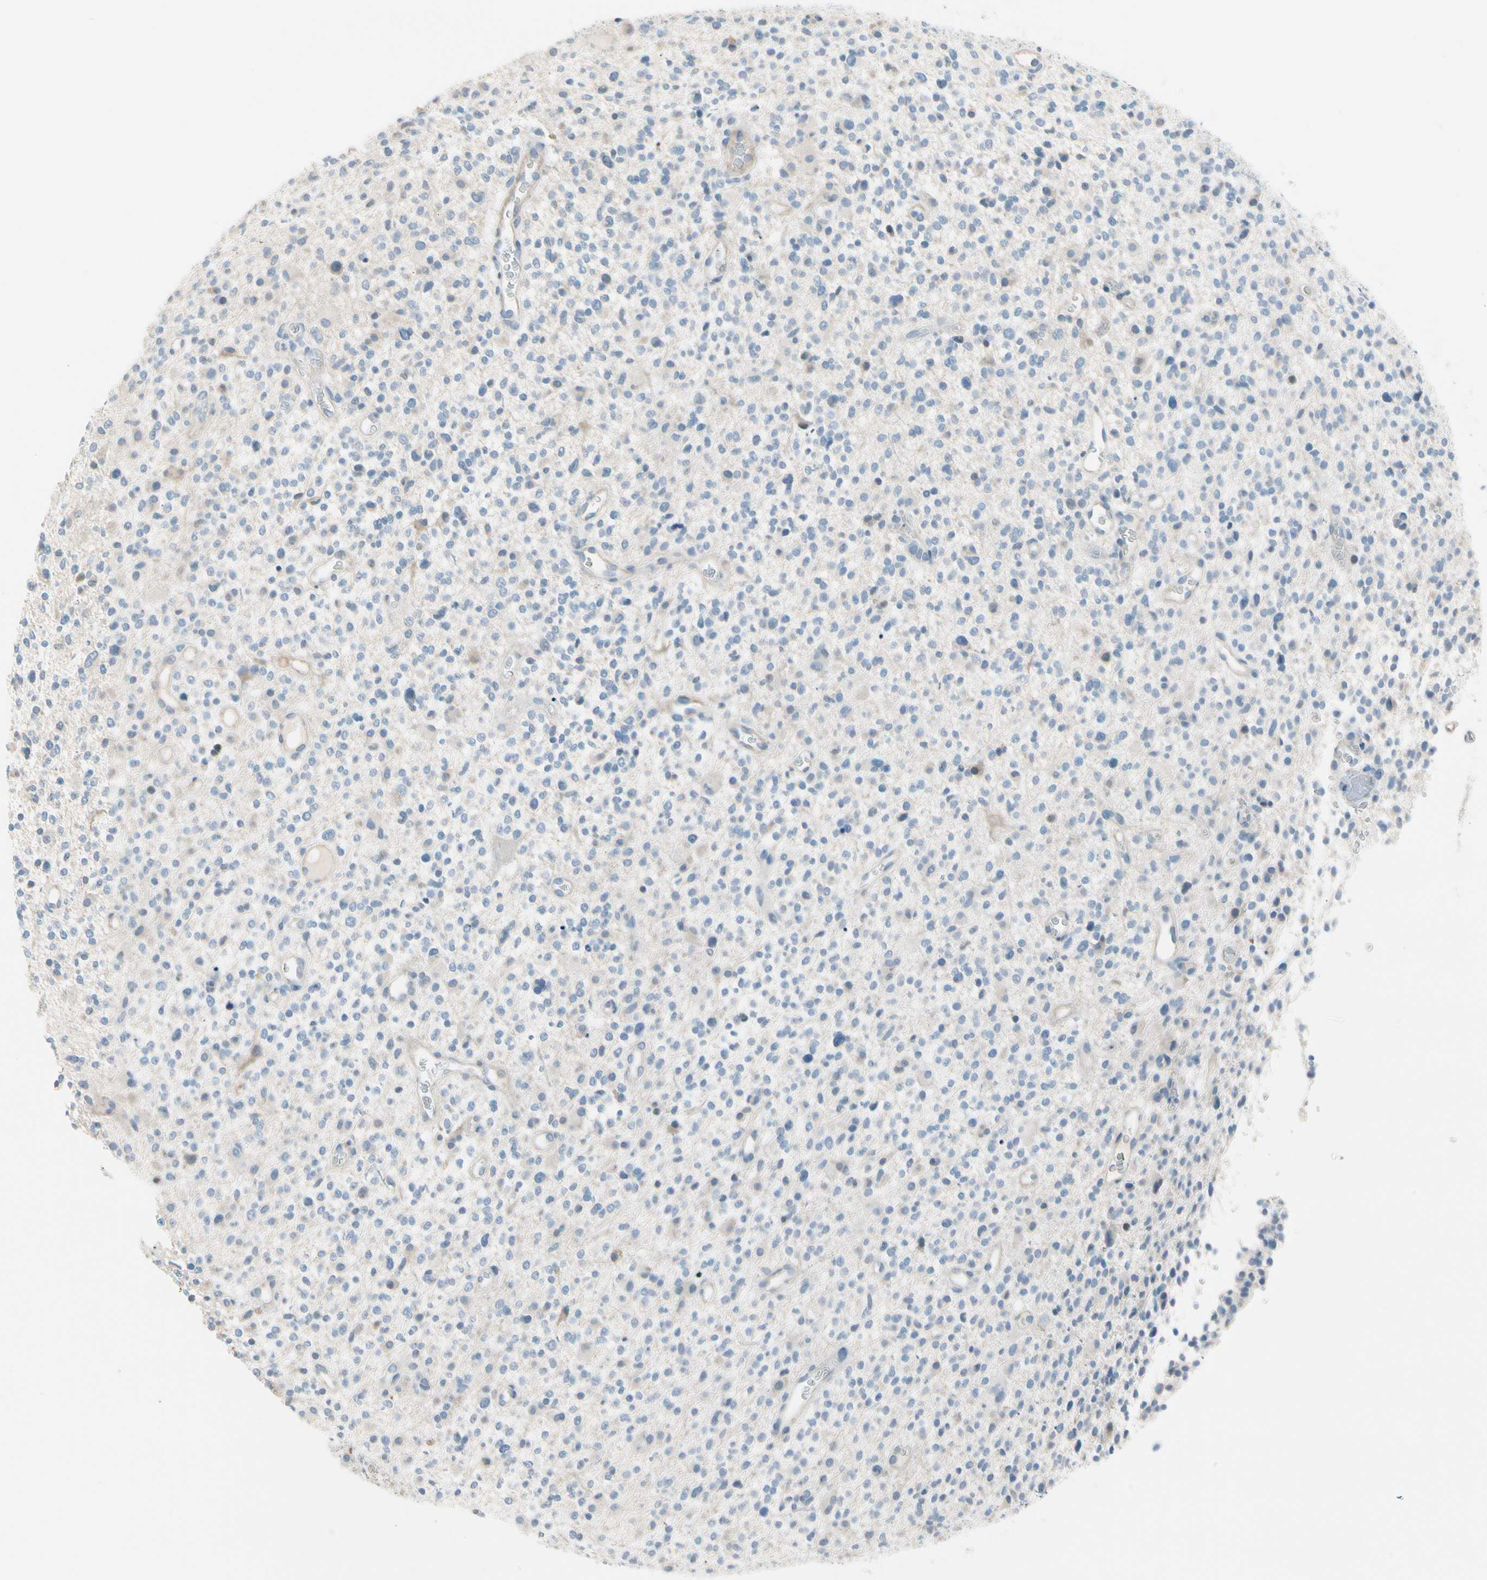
{"staining": {"intensity": "weak", "quantity": "<25%", "location": "cytoplasmic/membranous"}, "tissue": "glioma", "cell_type": "Tumor cells", "image_type": "cancer", "snomed": [{"axis": "morphology", "description": "Glioma, malignant, High grade"}, {"axis": "topography", "description": "Brain"}], "caption": "Tumor cells show no significant staining in glioma.", "gene": "STK40", "patient": {"sex": "male", "age": 48}}